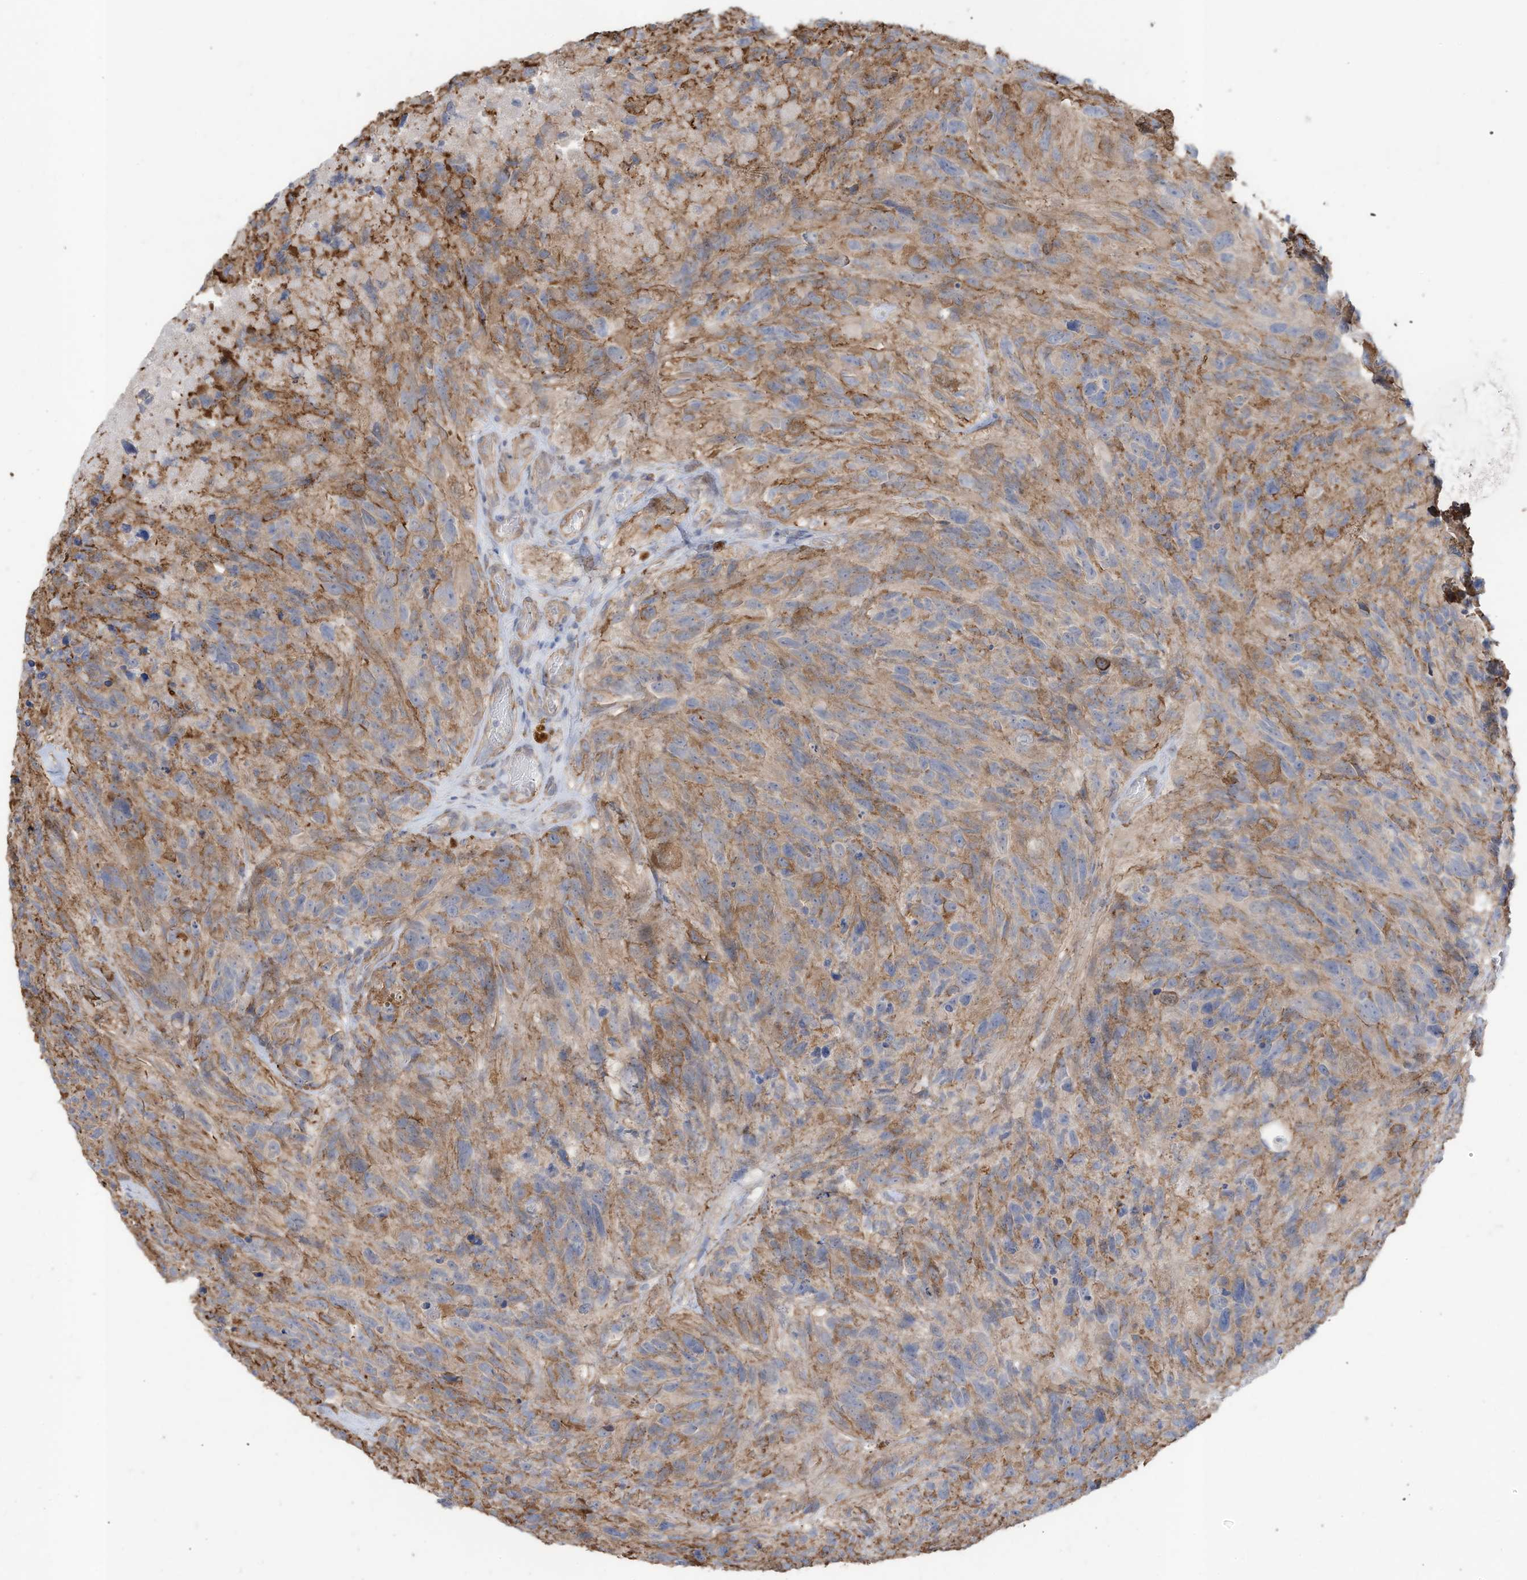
{"staining": {"intensity": "weak", "quantity": "25%-75%", "location": "cytoplasmic/membranous"}, "tissue": "glioma", "cell_type": "Tumor cells", "image_type": "cancer", "snomed": [{"axis": "morphology", "description": "Glioma, malignant, High grade"}, {"axis": "topography", "description": "Brain"}], "caption": "Tumor cells show low levels of weak cytoplasmic/membranous expression in about 25%-75% of cells in glioma.", "gene": "SLC17A7", "patient": {"sex": "male", "age": 69}}